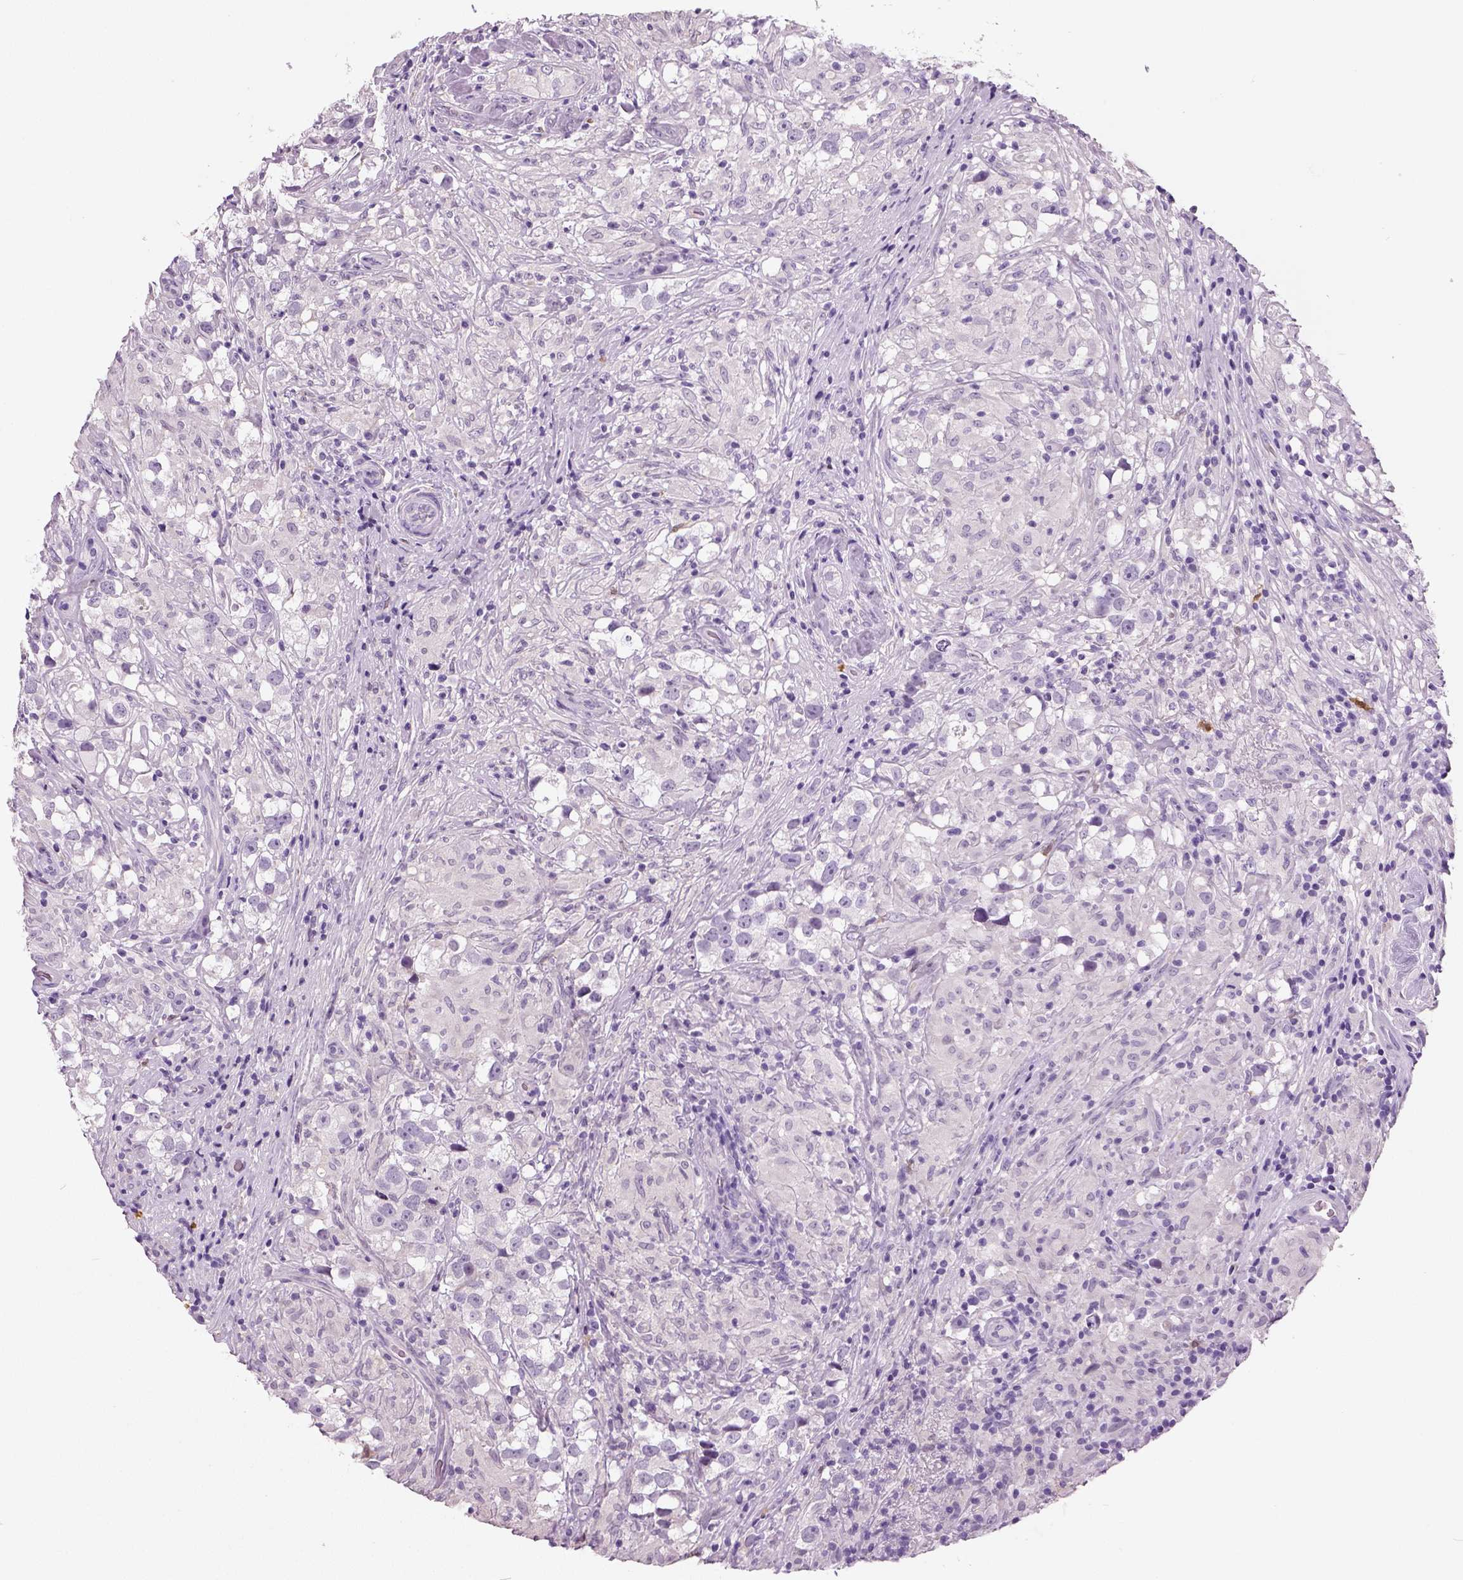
{"staining": {"intensity": "negative", "quantity": "none", "location": "none"}, "tissue": "testis cancer", "cell_type": "Tumor cells", "image_type": "cancer", "snomed": [{"axis": "morphology", "description": "Seminoma, NOS"}, {"axis": "topography", "description": "Testis"}], "caption": "Immunohistochemistry (IHC) of testis seminoma demonstrates no positivity in tumor cells.", "gene": "NECAB2", "patient": {"sex": "male", "age": 46}}